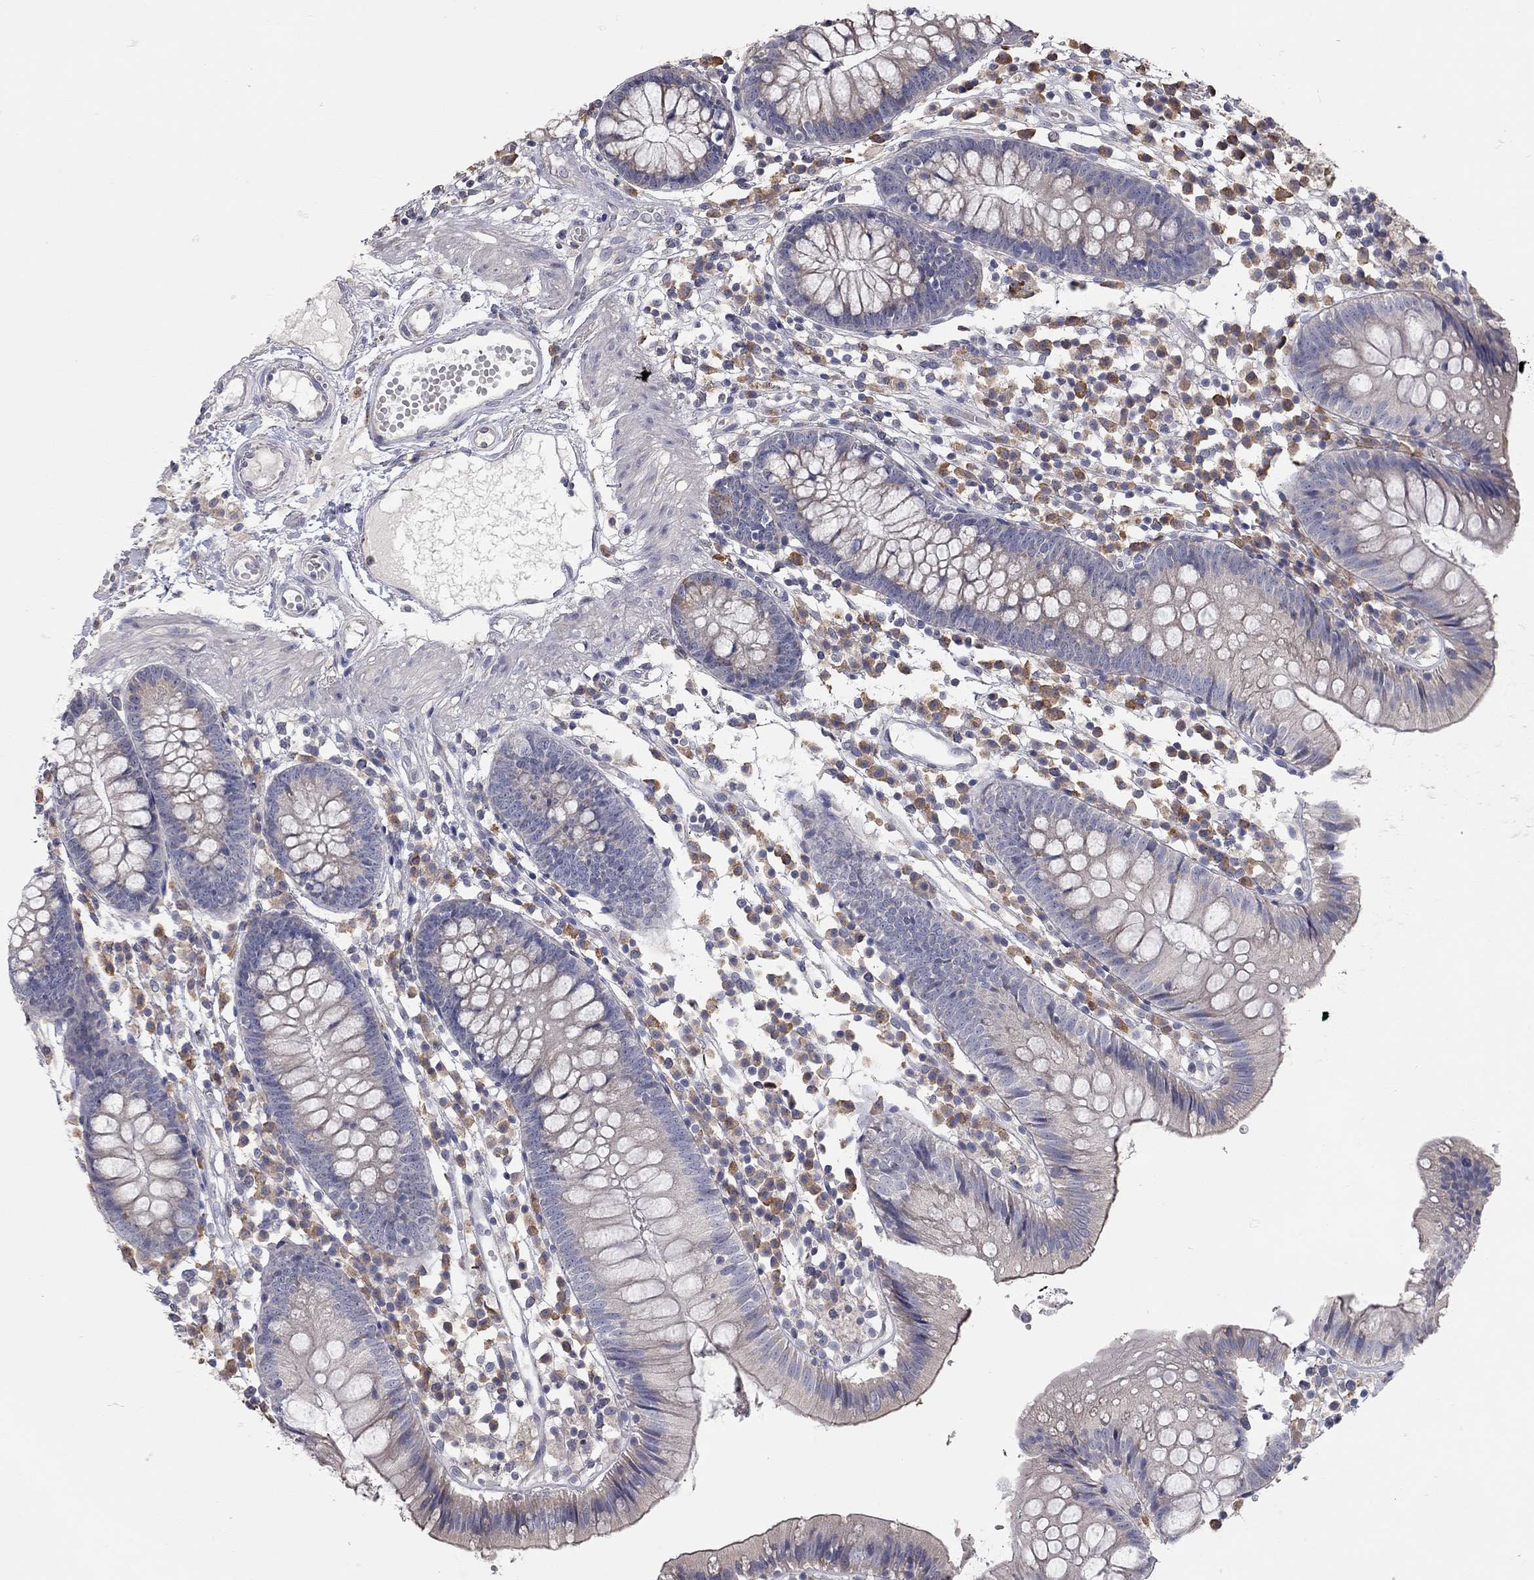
{"staining": {"intensity": "negative", "quantity": "none", "location": "none"}, "tissue": "colon", "cell_type": "Endothelial cells", "image_type": "normal", "snomed": [{"axis": "morphology", "description": "Normal tissue, NOS"}, {"axis": "topography", "description": "Rectum"}], "caption": "A high-resolution histopathology image shows immunohistochemistry staining of unremarkable colon, which shows no significant expression in endothelial cells. (Stains: DAB (3,3'-diaminobenzidine) IHC with hematoxylin counter stain, Microscopy: brightfield microscopy at high magnification).", "gene": "XAGE2", "patient": {"sex": "male", "age": 70}}